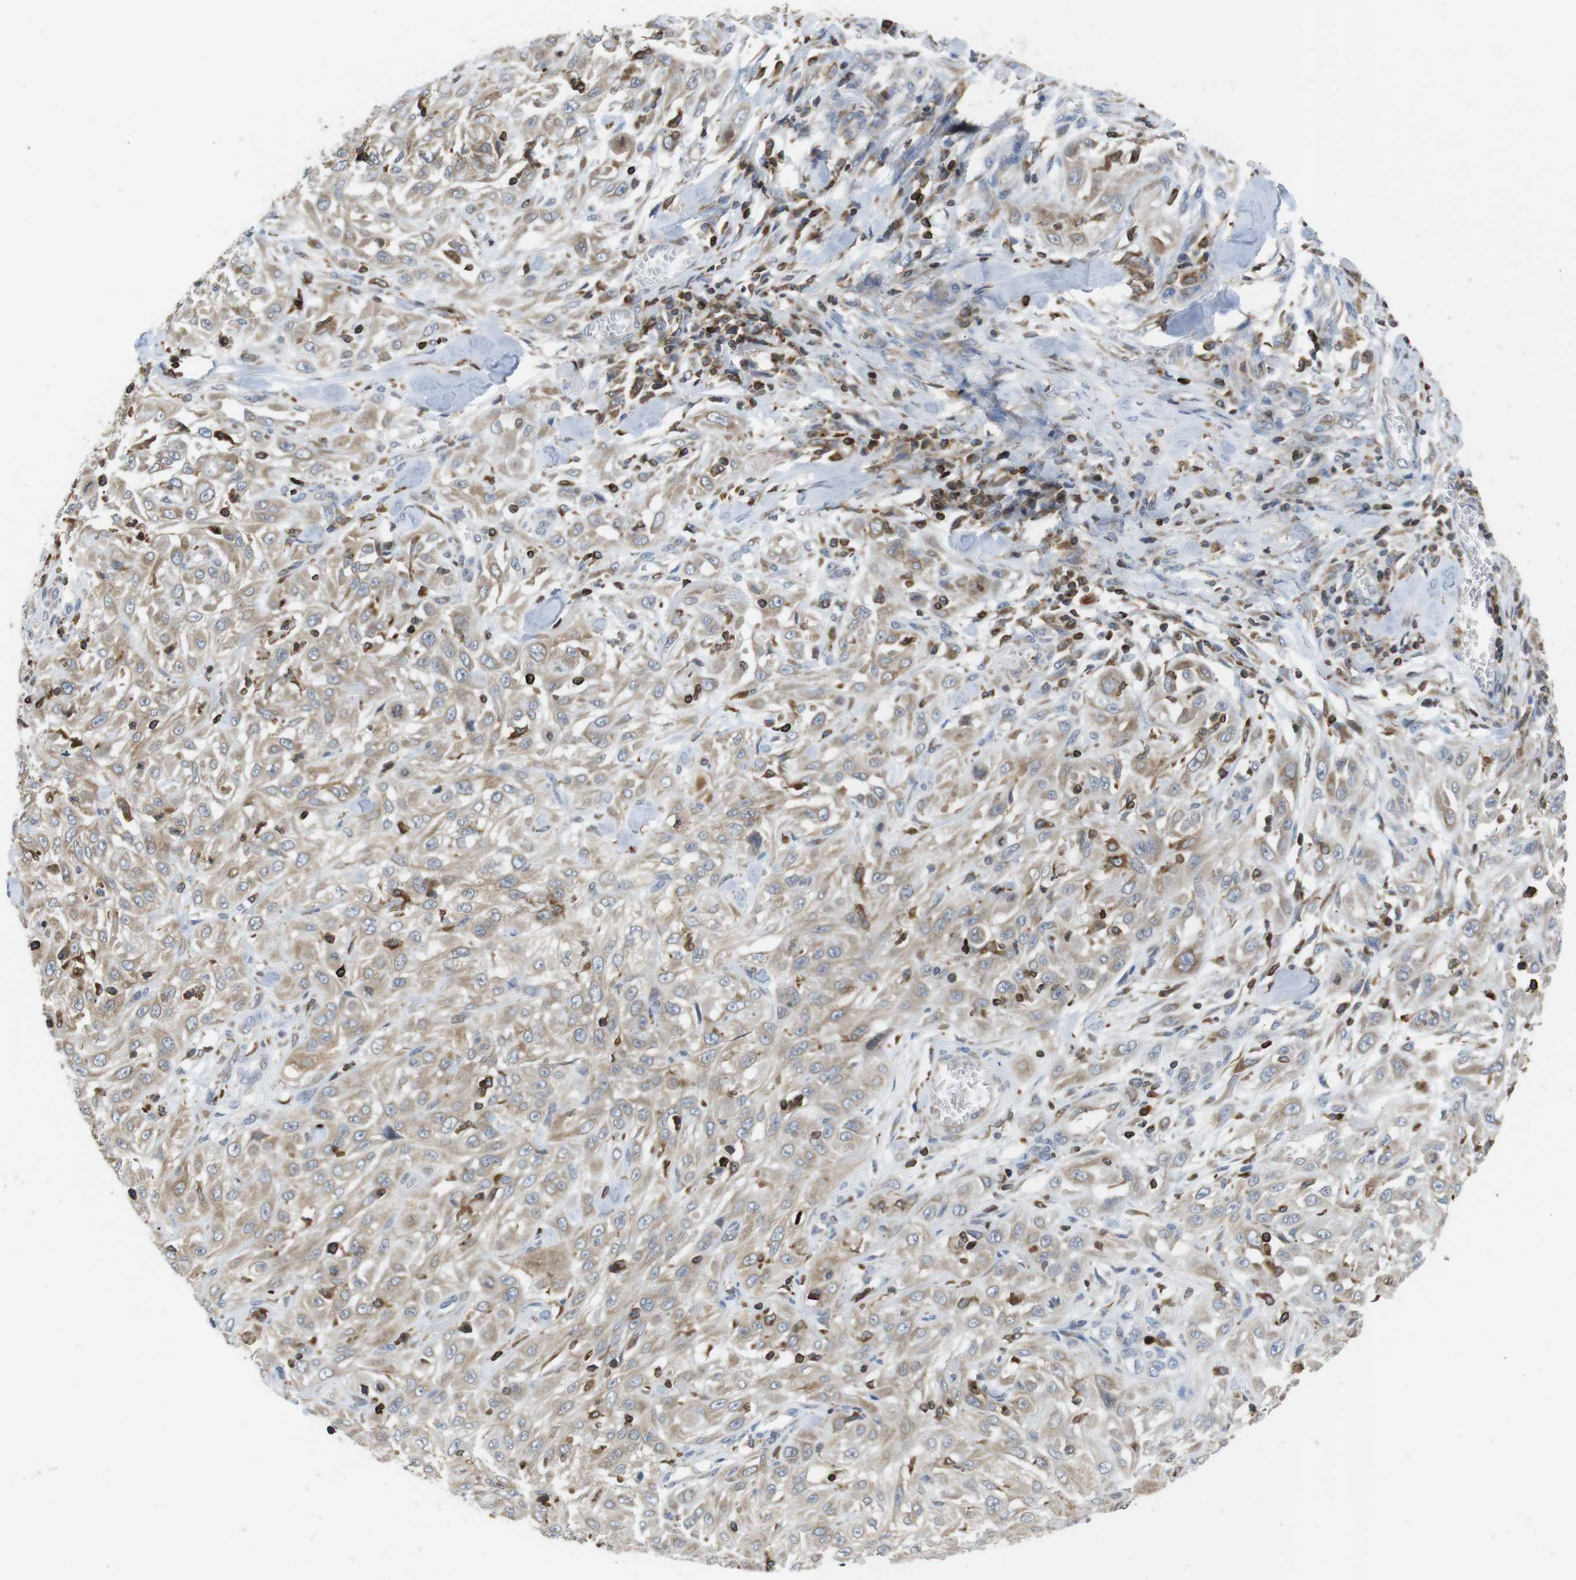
{"staining": {"intensity": "weak", "quantity": ">75%", "location": "cytoplasmic/membranous"}, "tissue": "skin cancer", "cell_type": "Tumor cells", "image_type": "cancer", "snomed": [{"axis": "morphology", "description": "Squamous cell carcinoma, NOS"}, {"axis": "morphology", "description": "Squamous cell carcinoma, metastatic, NOS"}, {"axis": "topography", "description": "Skin"}, {"axis": "topography", "description": "Lymph node"}], "caption": "Tumor cells show weak cytoplasmic/membranous staining in about >75% of cells in skin cancer. The protein of interest is shown in brown color, while the nuclei are stained blue.", "gene": "ARL6IP5", "patient": {"sex": "male", "age": 75}}